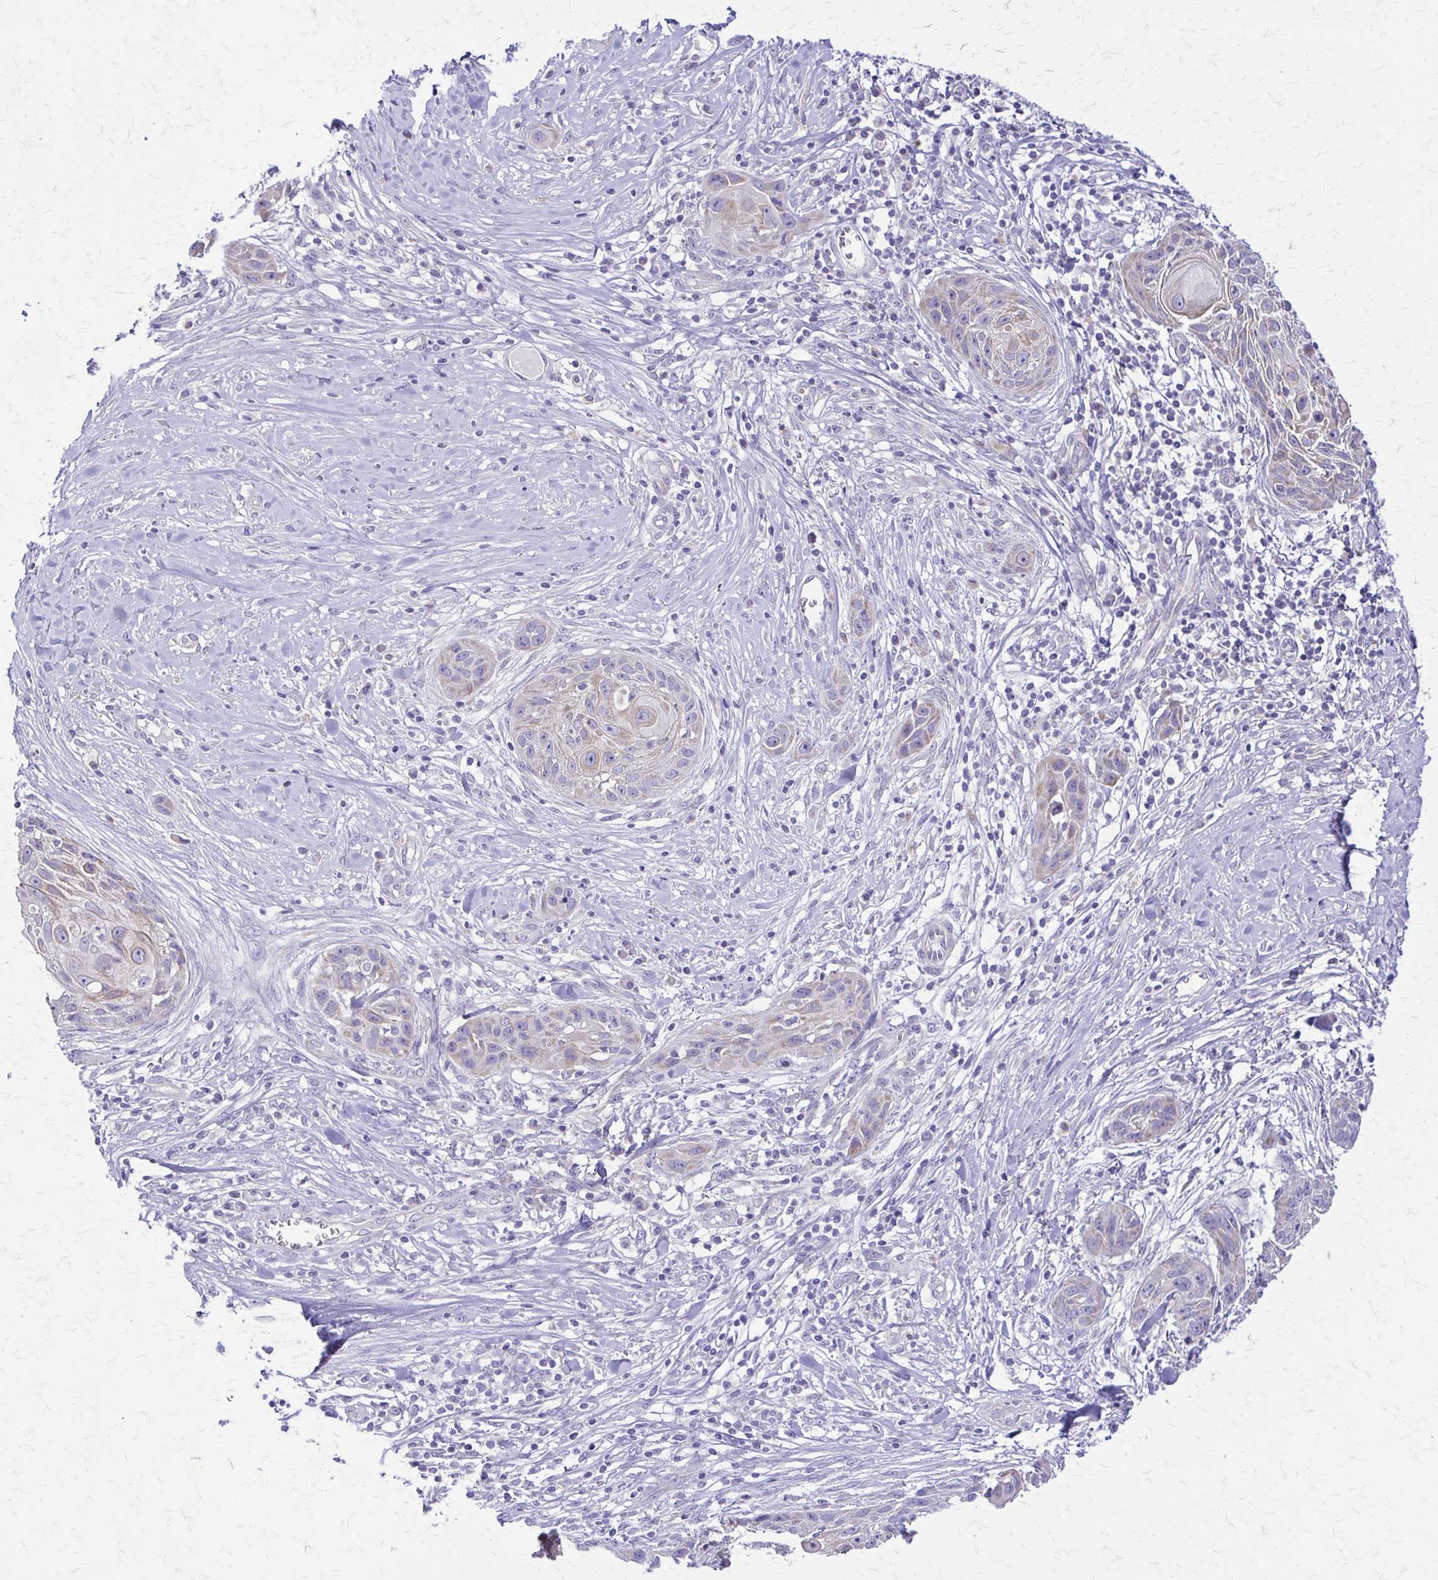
{"staining": {"intensity": "negative", "quantity": "none", "location": "none"}, "tissue": "skin cancer", "cell_type": "Tumor cells", "image_type": "cancer", "snomed": [{"axis": "morphology", "description": "Squamous cell carcinoma, NOS"}, {"axis": "topography", "description": "Skin"}, {"axis": "topography", "description": "Vulva"}], "caption": "The IHC image has no significant staining in tumor cells of skin squamous cell carcinoma tissue. (DAB (3,3'-diaminobenzidine) IHC, high magnification).", "gene": "SAMD13", "patient": {"sex": "female", "age": 83}}